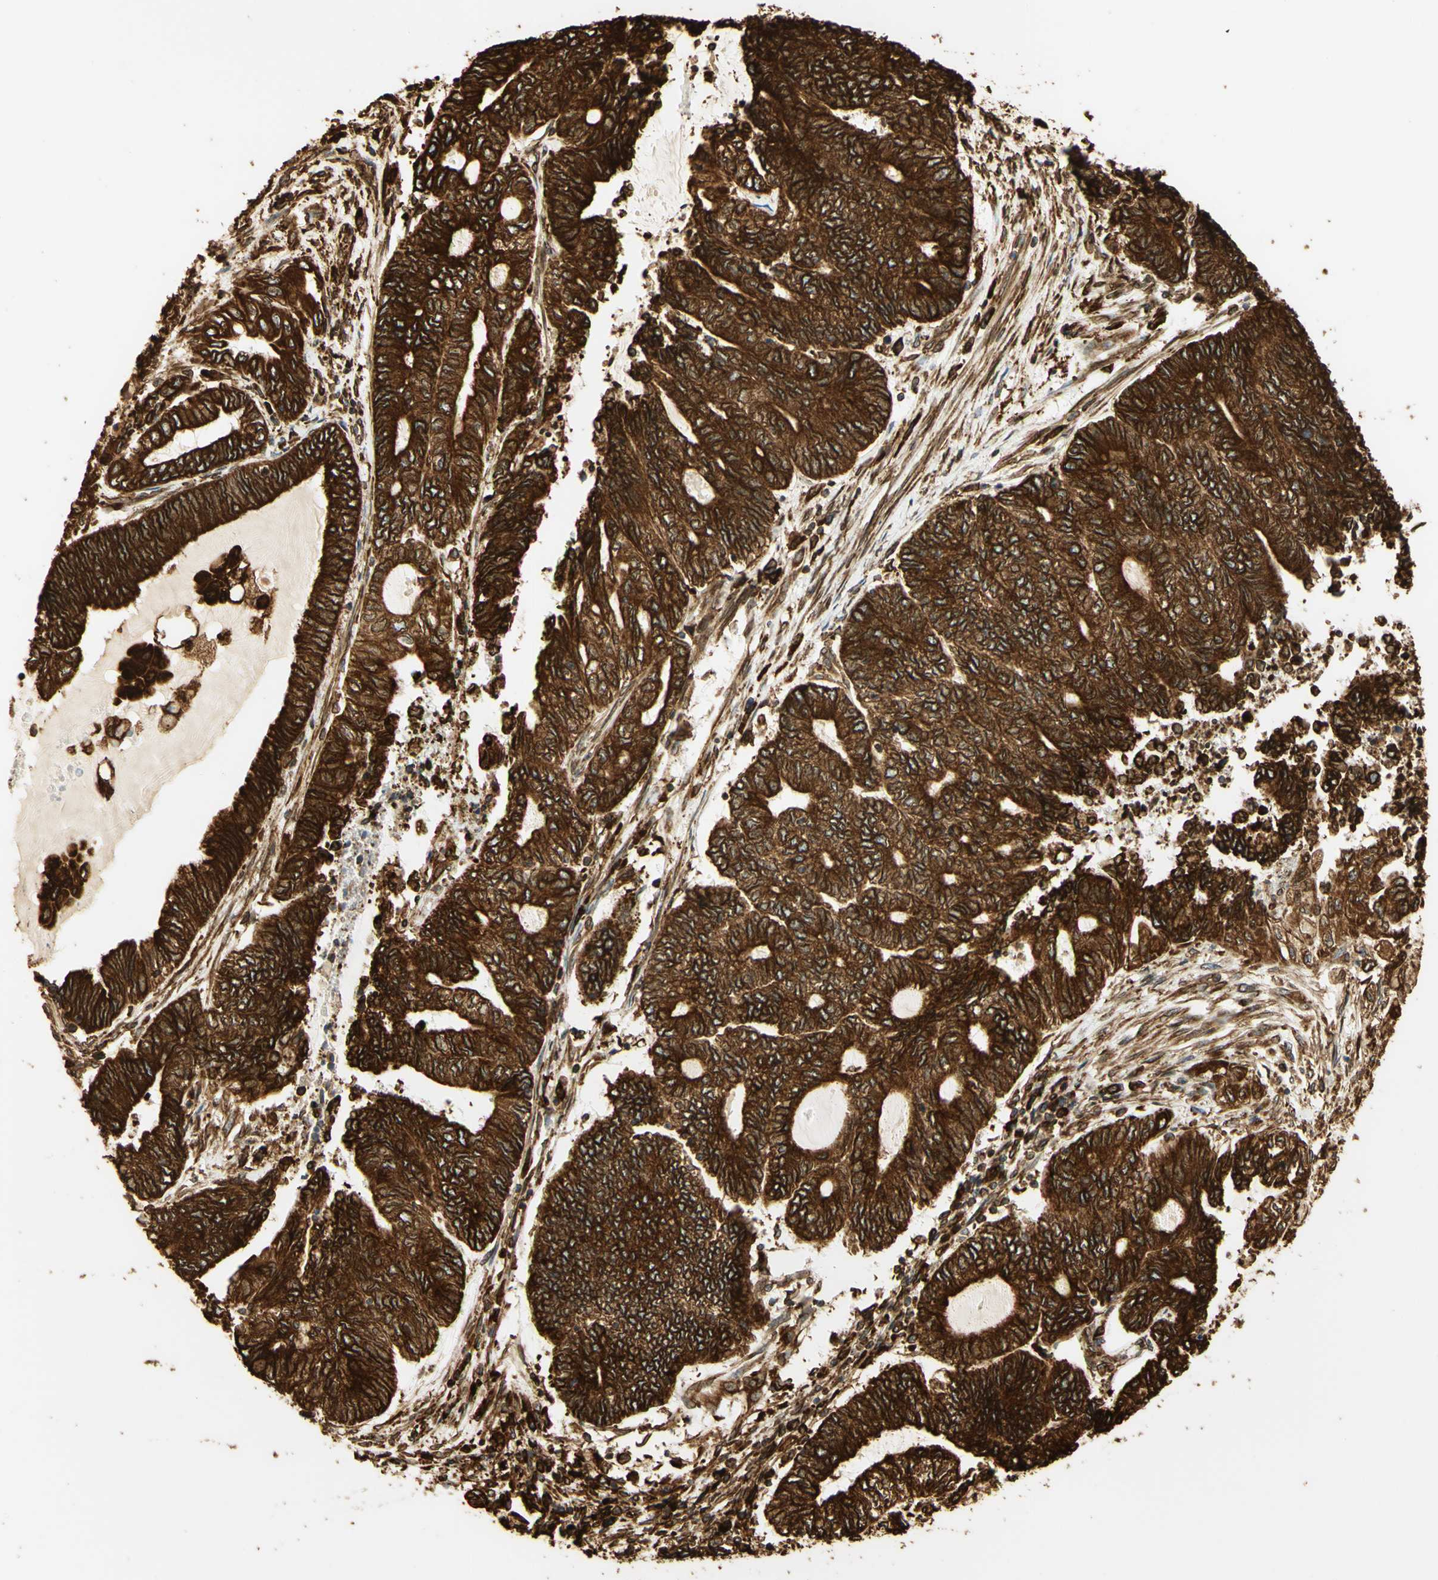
{"staining": {"intensity": "strong", "quantity": ">75%", "location": "cytoplasmic/membranous"}, "tissue": "endometrial cancer", "cell_type": "Tumor cells", "image_type": "cancer", "snomed": [{"axis": "morphology", "description": "Adenocarcinoma, NOS"}, {"axis": "topography", "description": "Uterus"}, {"axis": "topography", "description": "Endometrium"}], "caption": "Adenocarcinoma (endometrial) stained for a protein (brown) reveals strong cytoplasmic/membranous positive staining in approximately >75% of tumor cells.", "gene": "CANX", "patient": {"sex": "female", "age": 70}}